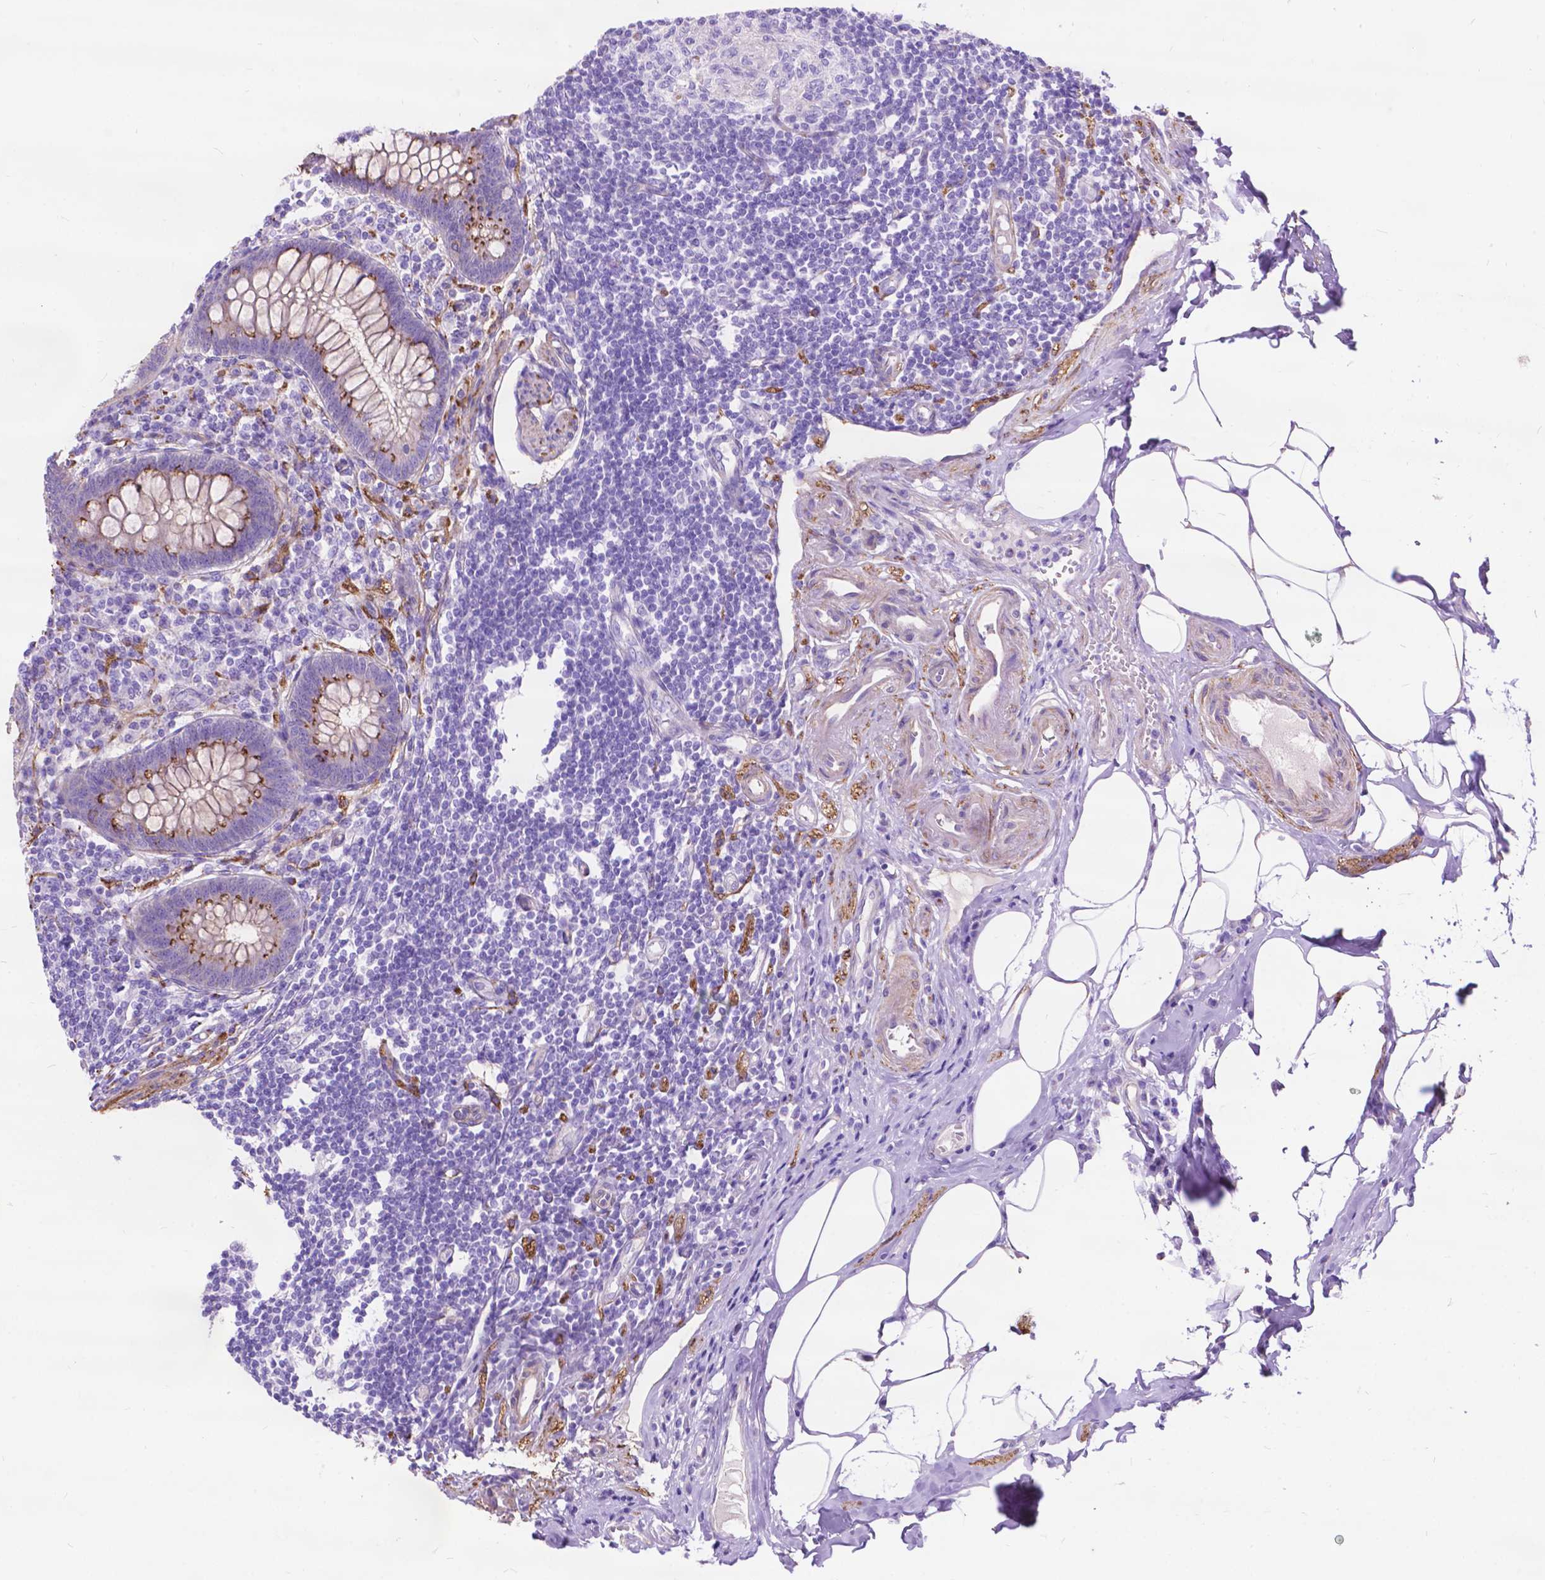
{"staining": {"intensity": "moderate", "quantity": "<25%", "location": "cytoplasmic/membranous"}, "tissue": "appendix", "cell_type": "Glandular cells", "image_type": "normal", "snomed": [{"axis": "morphology", "description": "Normal tissue, NOS"}, {"axis": "topography", "description": "Appendix"}], "caption": "Protein staining shows moderate cytoplasmic/membranous staining in approximately <25% of glandular cells in normal appendix.", "gene": "PCDHA12", "patient": {"sex": "female", "age": 57}}